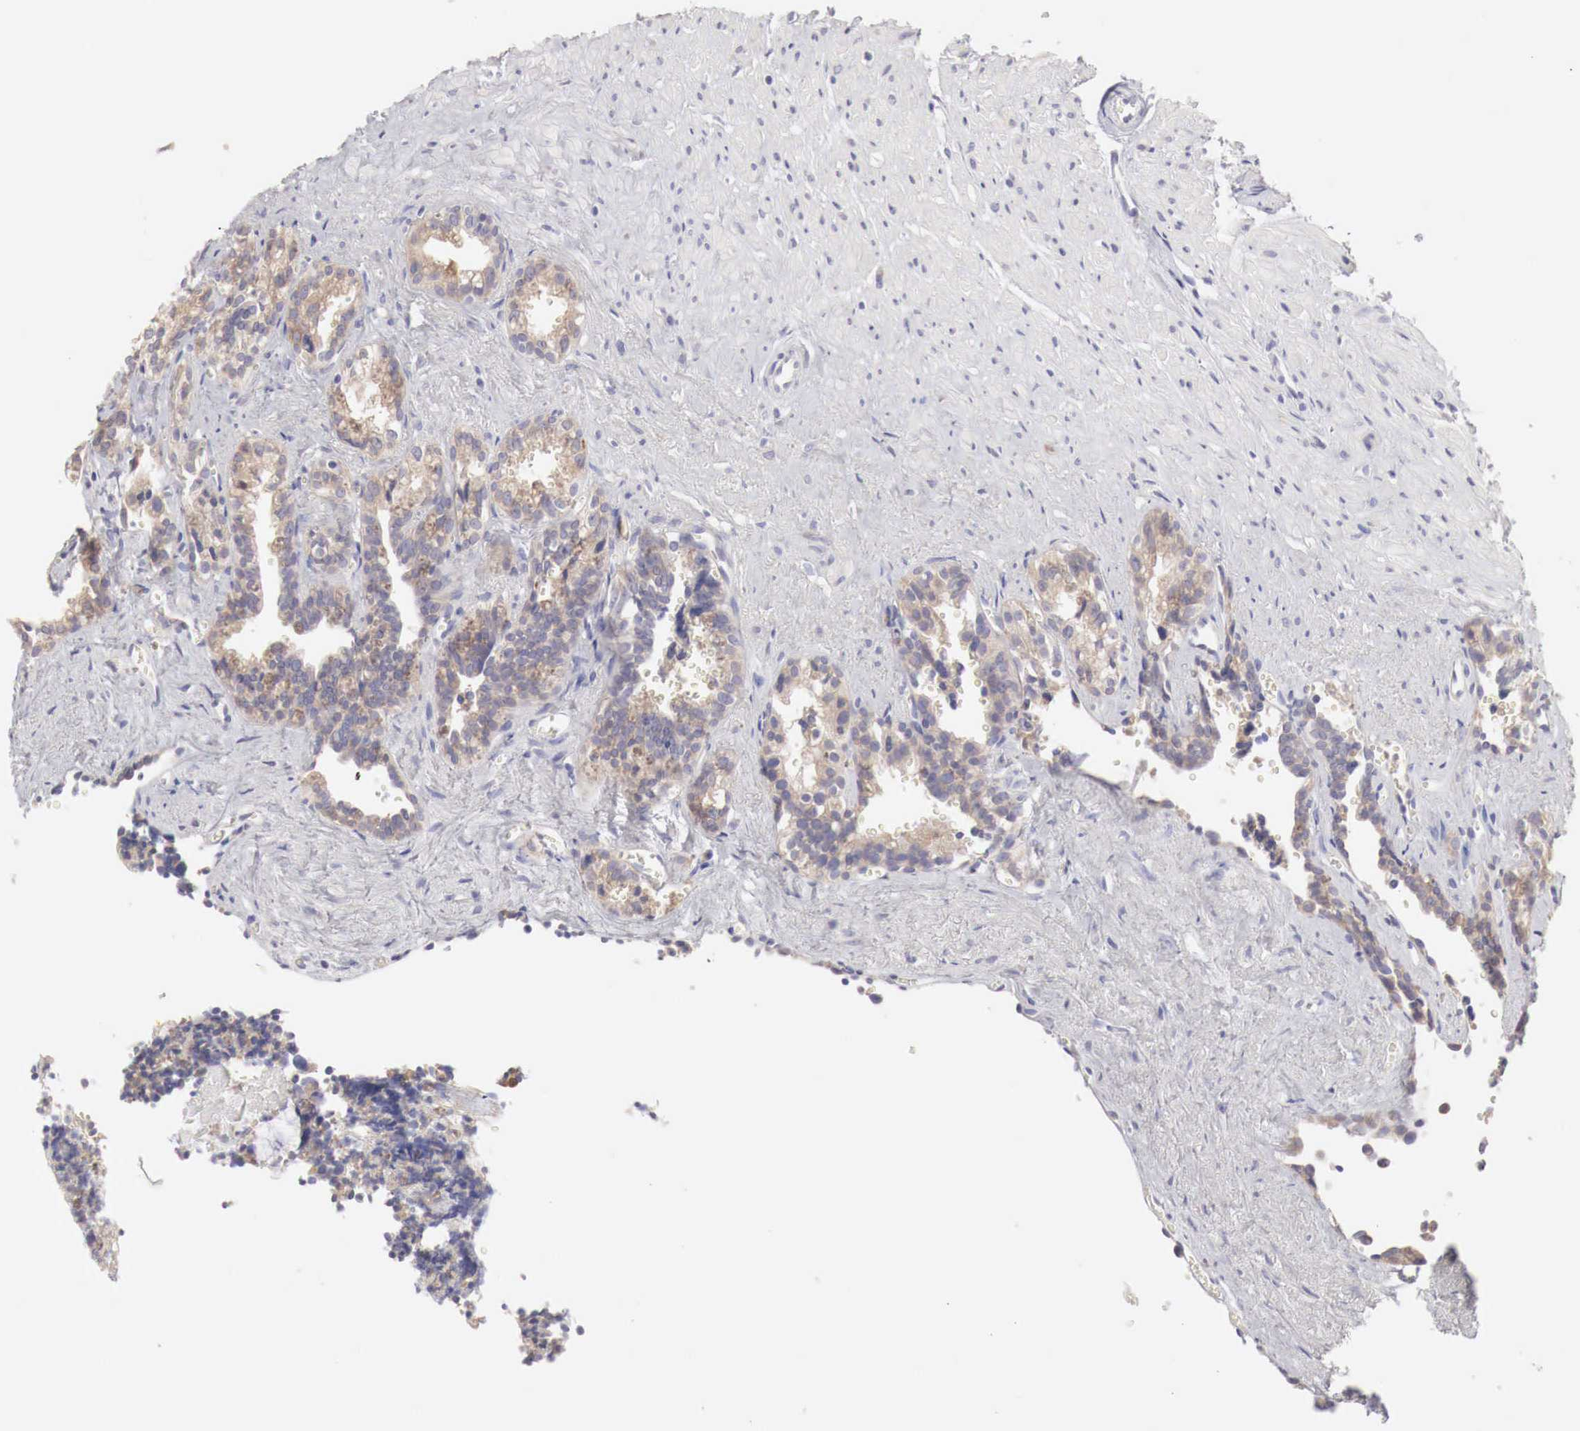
{"staining": {"intensity": "strong", "quantity": ">75%", "location": "cytoplasmic/membranous"}, "tissue": "seminal vesicle", "cell_type": "Glandular cells", "image_type": "normal", "snomed": [{"axis": "morphology", "description": "Normal tissue, NOS"}, {"axis": "topography", "description": "Seminal veicle"}], "caption": "Strong cytoplasmic/membranous expression for a protein is present in approximately >75% of glandular cells of normal seminal vesicle using immunohistochemistry (IHC).", "gene": "NSDHL", "patient": {"sex": "male", "age": 60}}